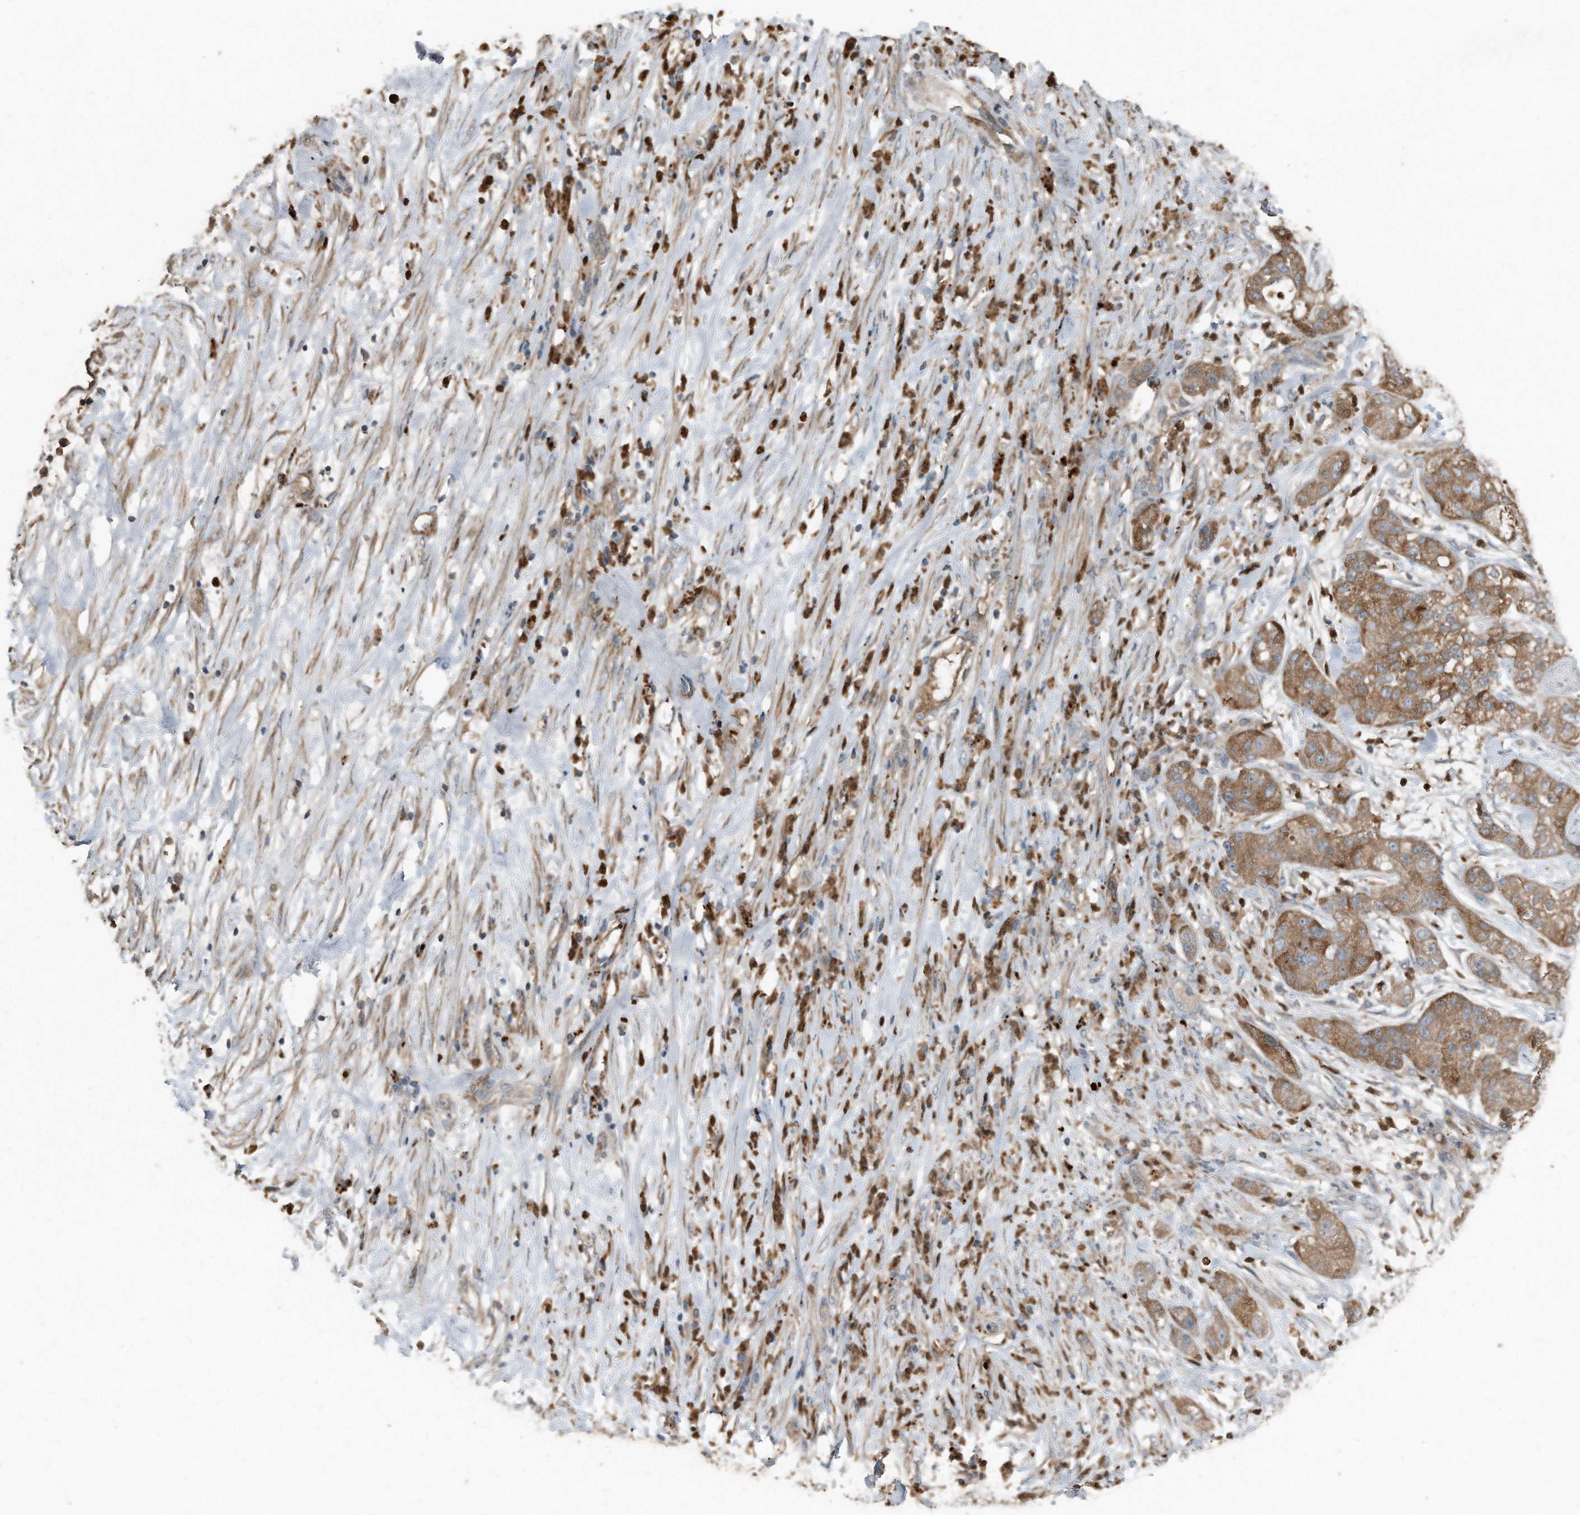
{"staining": {"intensity": "moderate", "quantity": ">75%", "location": "cytoplasmic/membranous"}, "tissue": "pancreatic cancer", "cell_type": "Tumor cells", "image_type": "cancer", "snomed": [{"axis": "morphology", "description": "Adenocarcinoma, NOS"}, {"axis": "topography", "description": "Pancreas"}], "caption": "DAB (3,3'-diaminobenzidine) immunohistochemical staining of adenocarcinoma (pancreatic) shows moderate cytoplasmic/membranous protein positivity in approximately >75% of tumor cells.", "gene": "C9", "patient": {"sex": "female", "age": 78}}